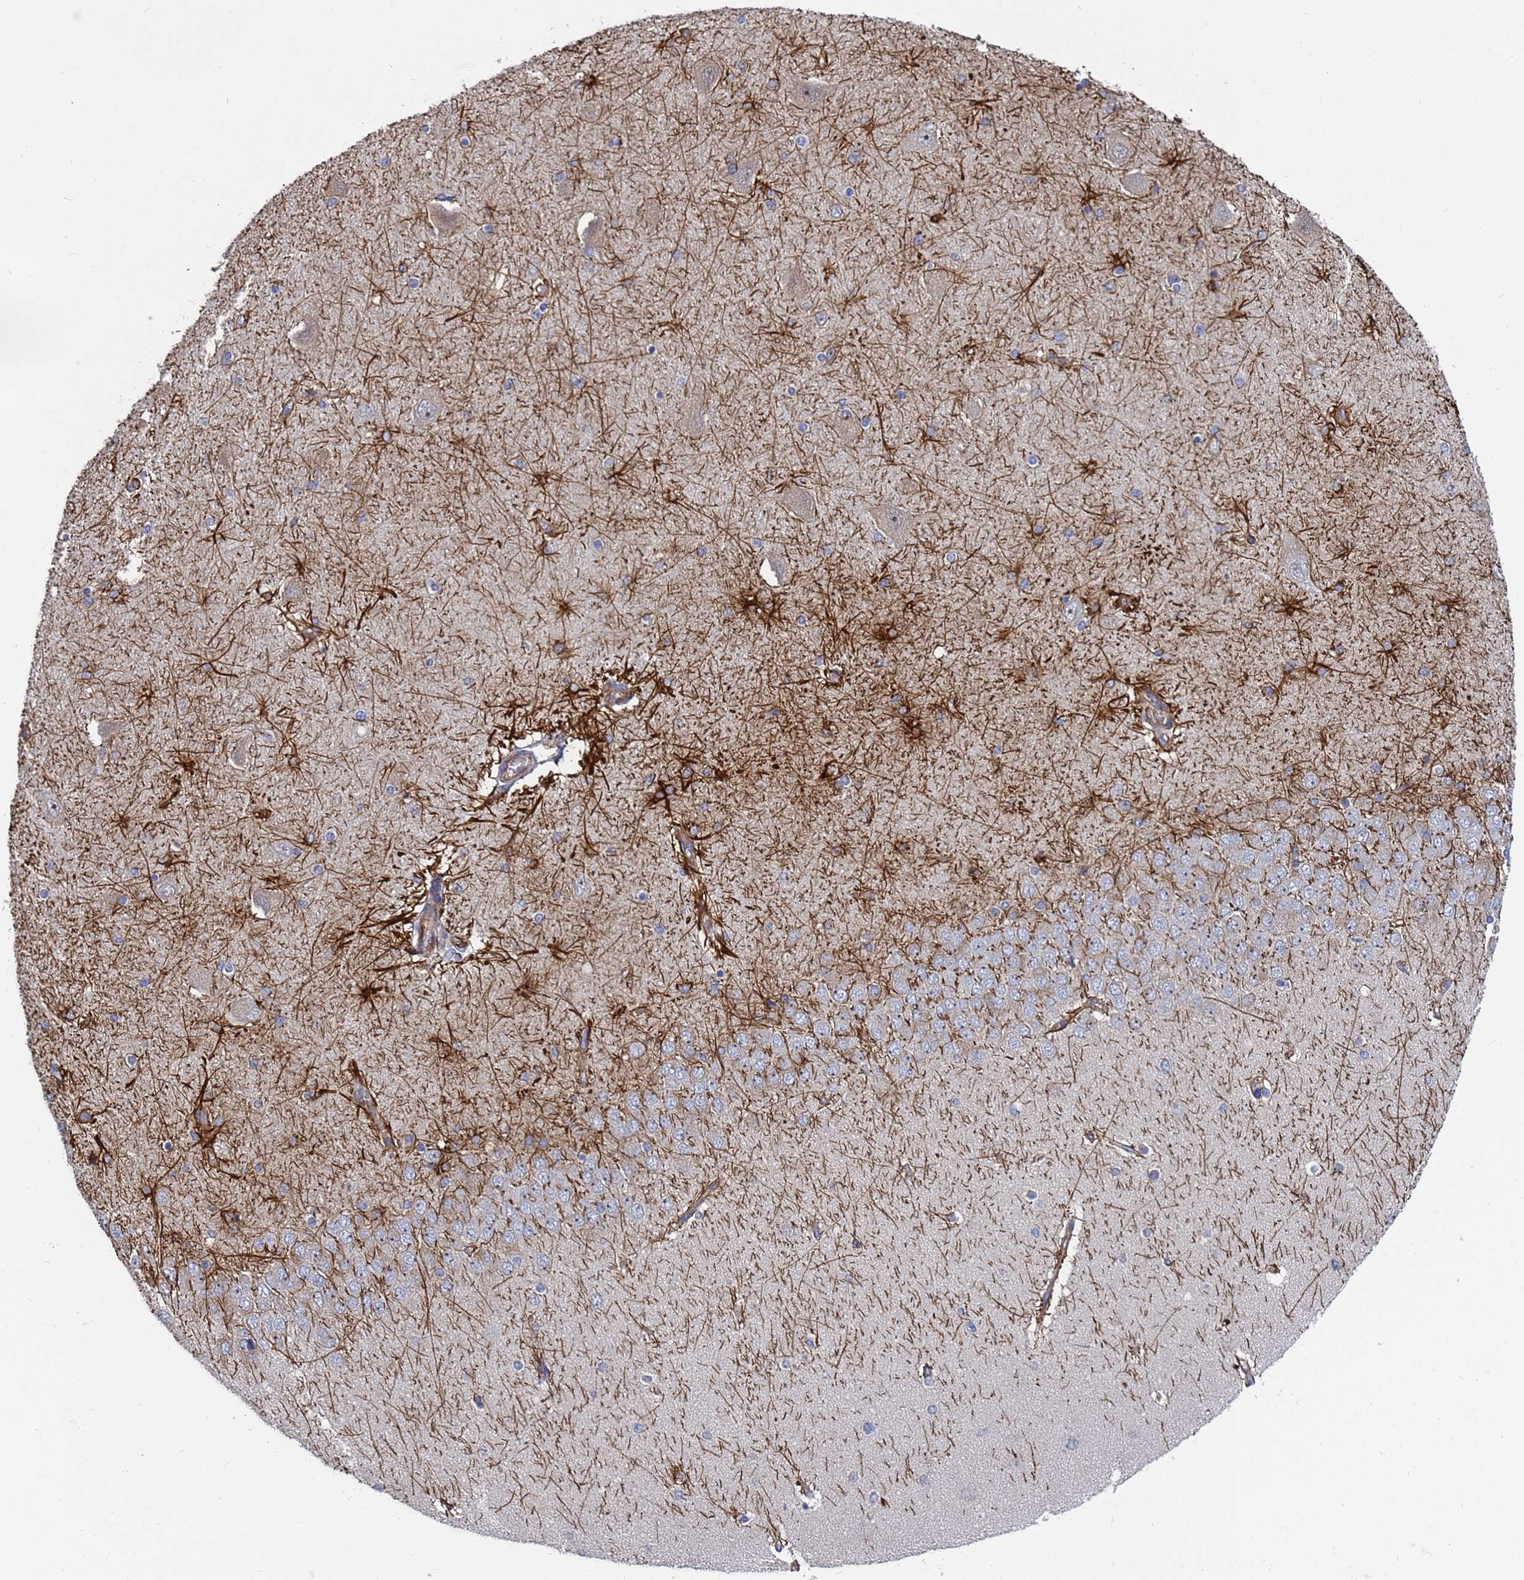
{"staining": {"intensity": "strong", "quantity": "<25%", "location": "cytoplasmic/membranous"}, "tissue": "hippocampus", "cell_type": "Glial cells", "image_type": "normal", "snomed": [{"axis": "morphology", "description": "Normal tissue, NOS"}, {"axis": "topography", "description": "Hippocampus"}], "caption": "Glial cells demonstrate strong cytoplasmic/membranous staining in about <25% of cells in unremarkable hippocampus.", "gene": "SYT13", "patient": {"sex": "female", "age": 54}}